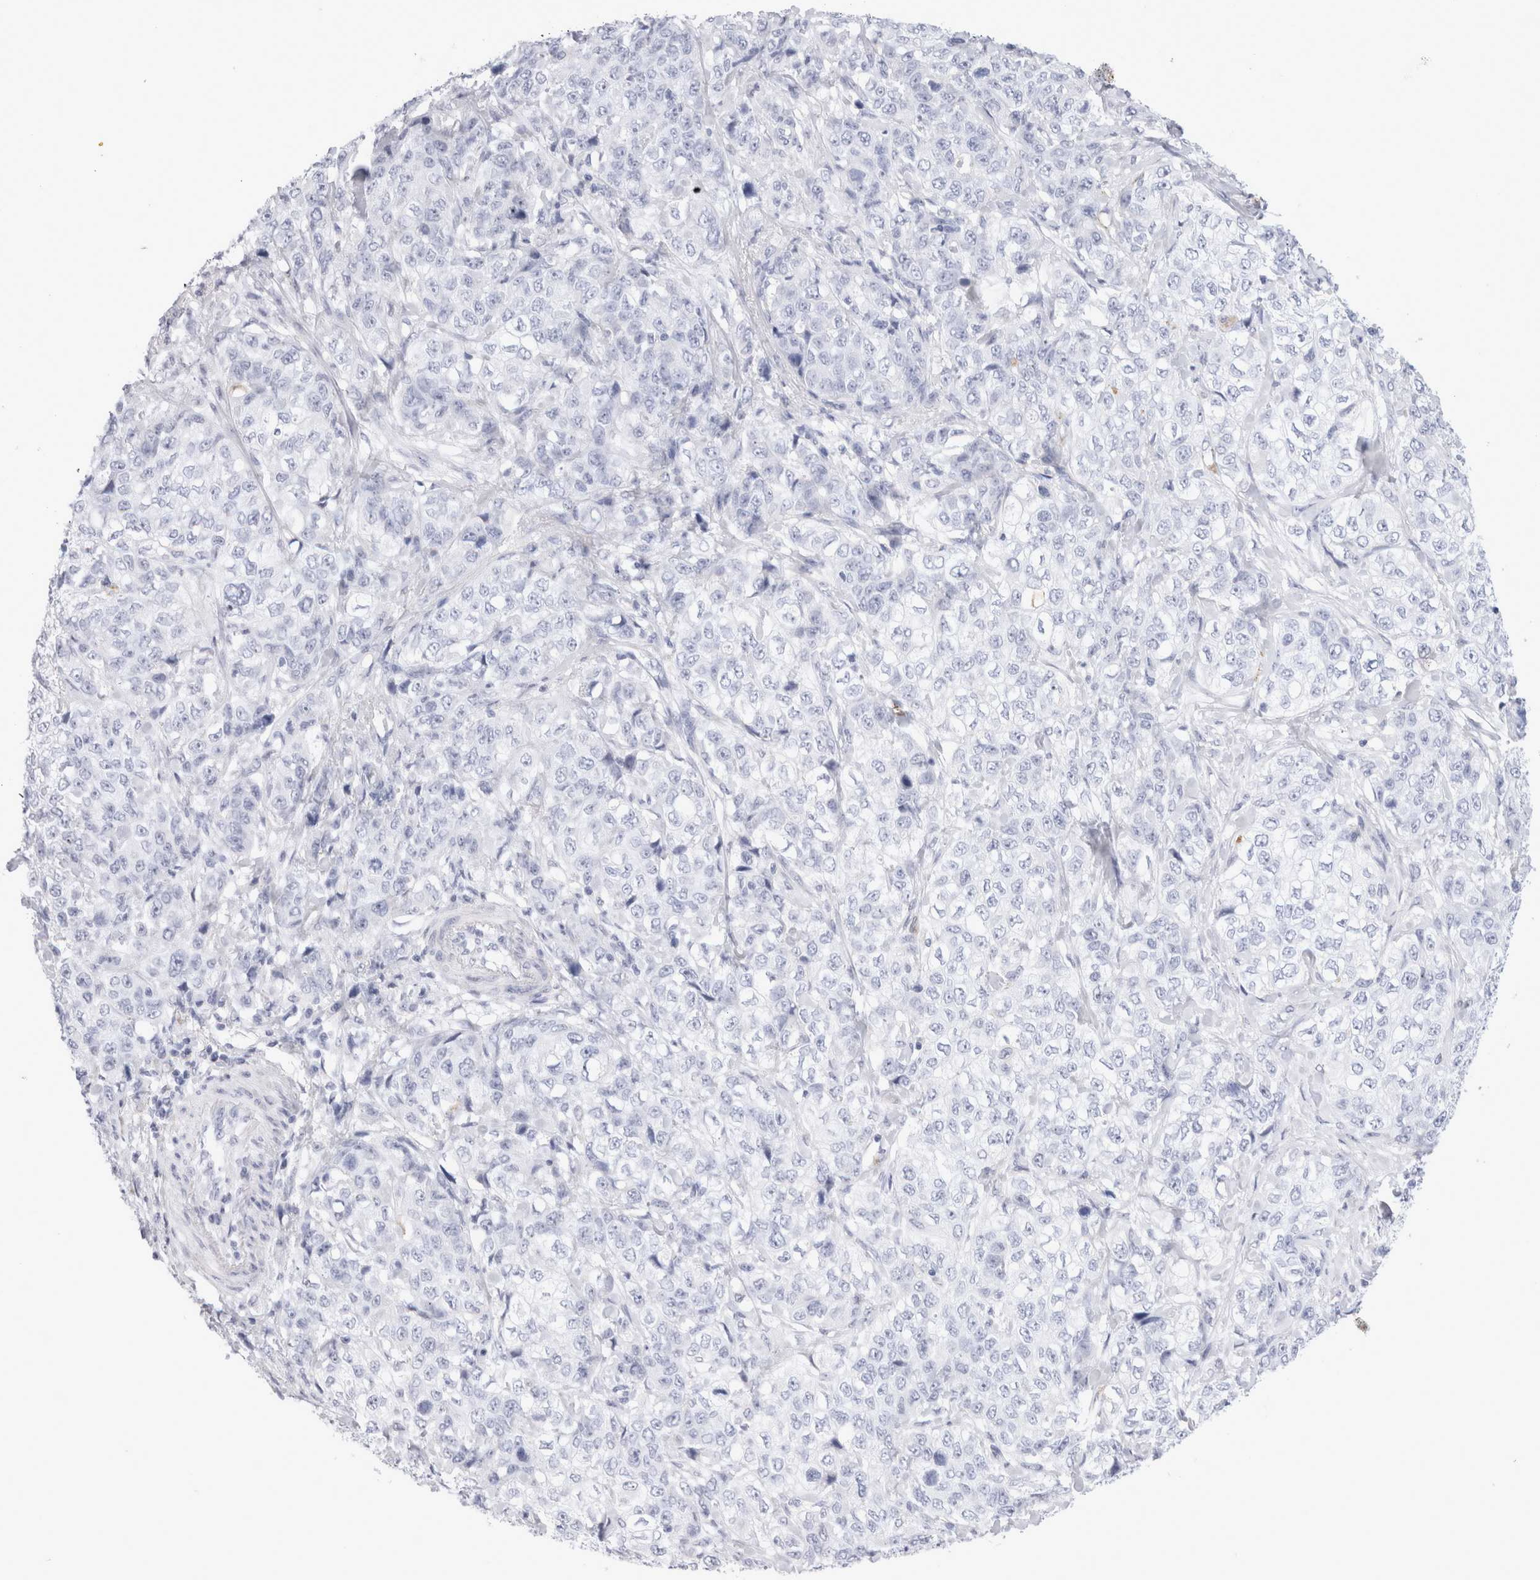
{"staining": {"intensity": "negative", "quantity": "none", "location": "none"}, "tissue": "stomach cancer", "cell_type": "Tumor cells", "image_type": "cancer", "snomed": [{"axis": "morphology", "description": "Adenocarcinoma, NOS"}, {"axis": "topography", "description": "Stomach"}], "caption": "IHC image of human stomach adenocarcinoma stained for a protein (brown), which exhibits no positivity in tumor cells.", "gene": "MUC15", "patient": {"sex": "male", "age": 48}}